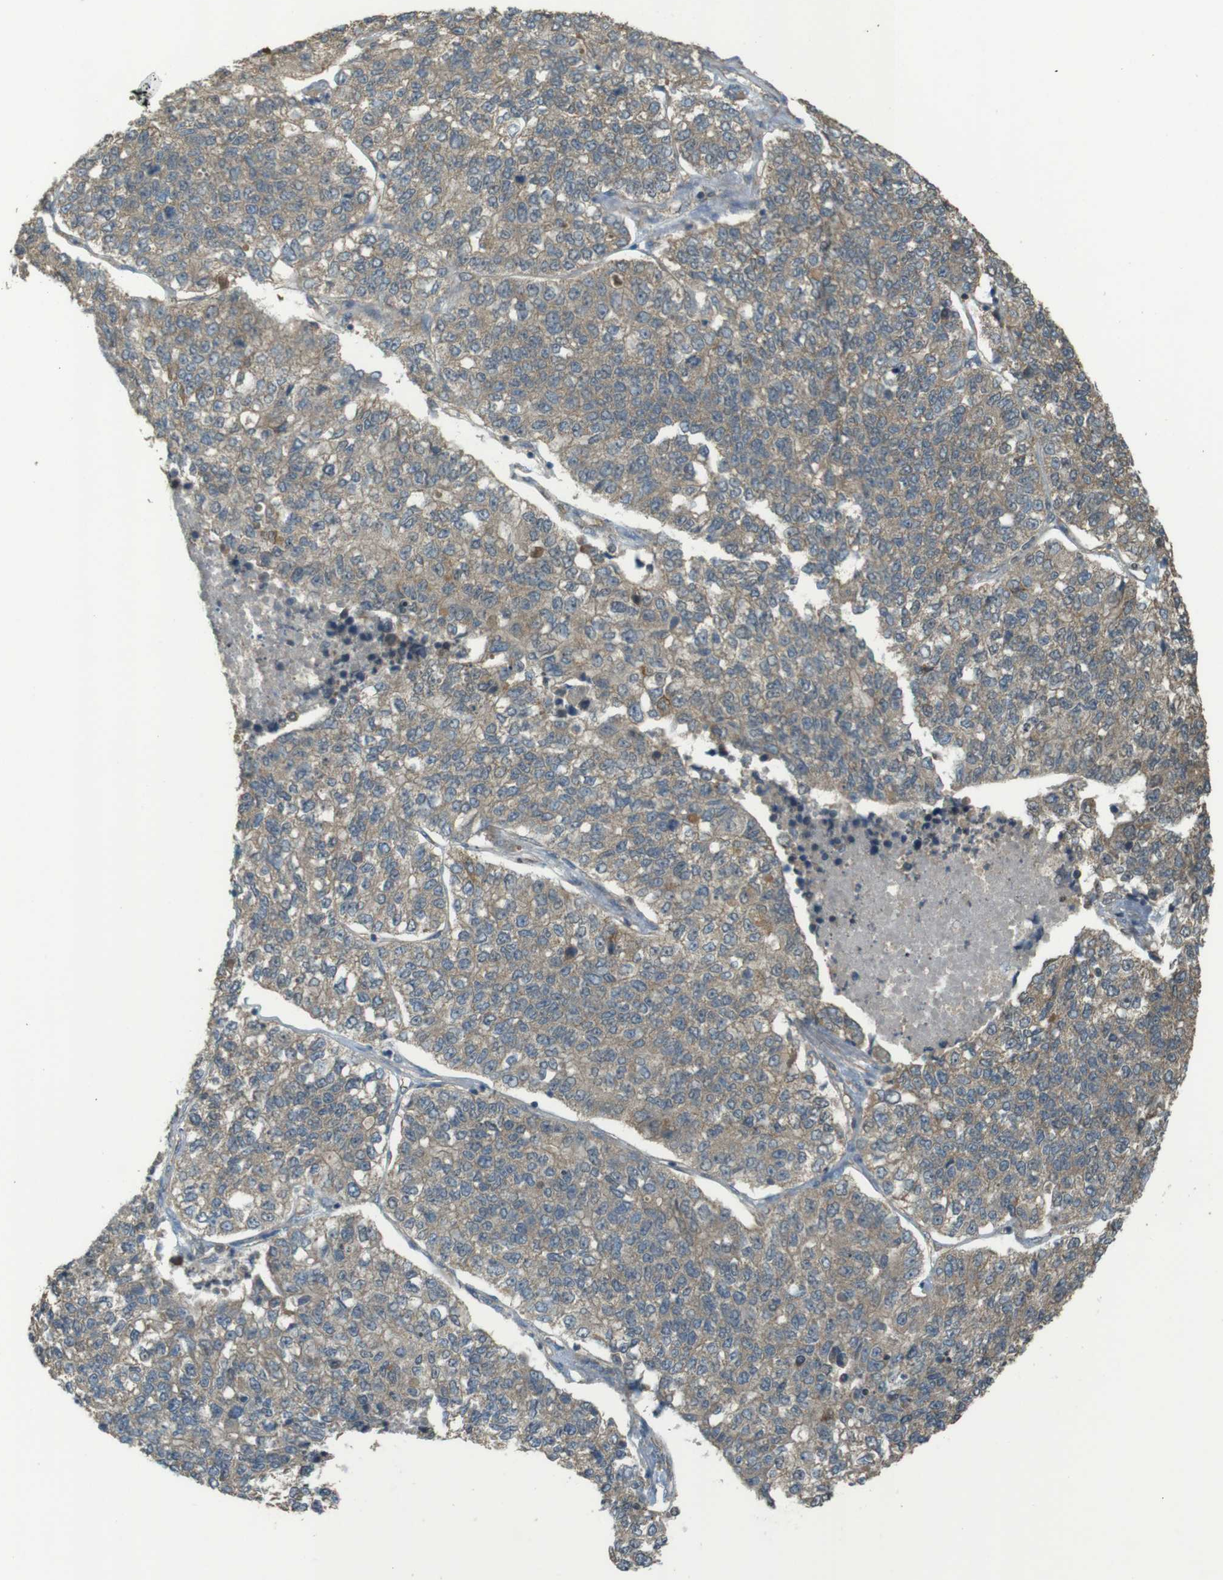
{"staining": {"intensity": "weak", "quantity": ">75%", "location": "cytoplasmic/membranous"}, "tissue": "lung cancer", "cell_type": "Tumor cells", "image_type": "cancer", "snomed": [{"axis": "morphology", "description": "Adenocarcinoma, NOS"}, {"axis": "topography", "description": "Lung"}], "caption": "Human lung cancer stained for a protein (brown) reveals weak cytoplasmic/membranous positive positivity in about >75% of tumor cells.", "gene": "ZDHHC20", "patient": {"sex": "male", "age": 49}}